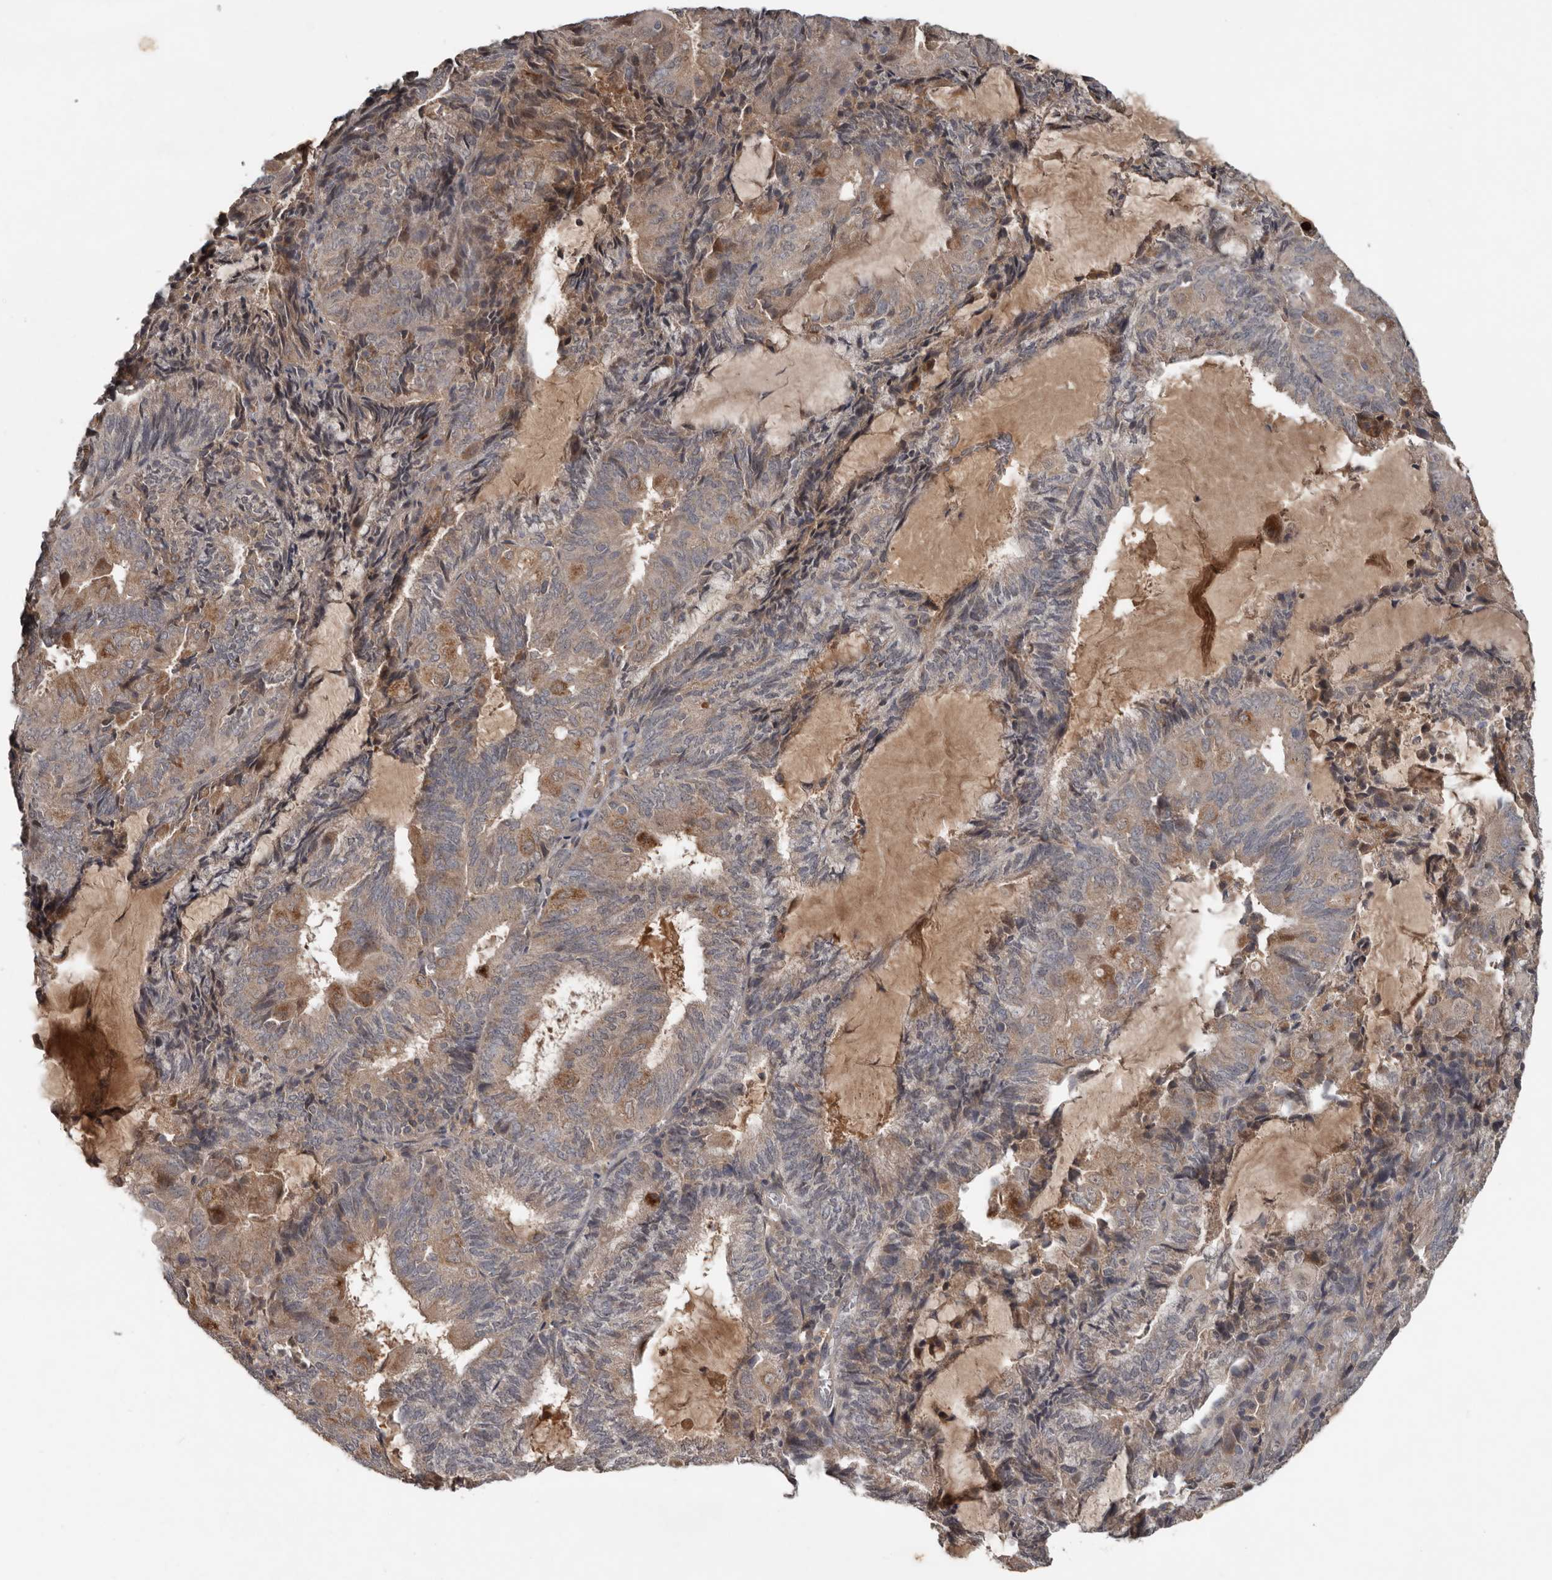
{"staining": {"intensity": "moderate", "quantity": "<25%", "location": "cytoplasmic/membranous"}, "tissue": "endometrial cancer", "cell_type": "Tumor cells", "image_type": "cancer", "snomed": [{"axis": "morphology", "description": "Adenocarcinoma, NOS"}, {"axis": "topography", "description": "Endometrium"}], "caption": "IHC of human endometrial cancer reveals low levels of moderate cytoplasmic/membranous staining in approximately <25% of tumor cells. IHC stains the protein of interest in brown and the nuclei are stained blue.", "gene": "DNAJB4", "patient": {"sex": "female", "age": 81}}